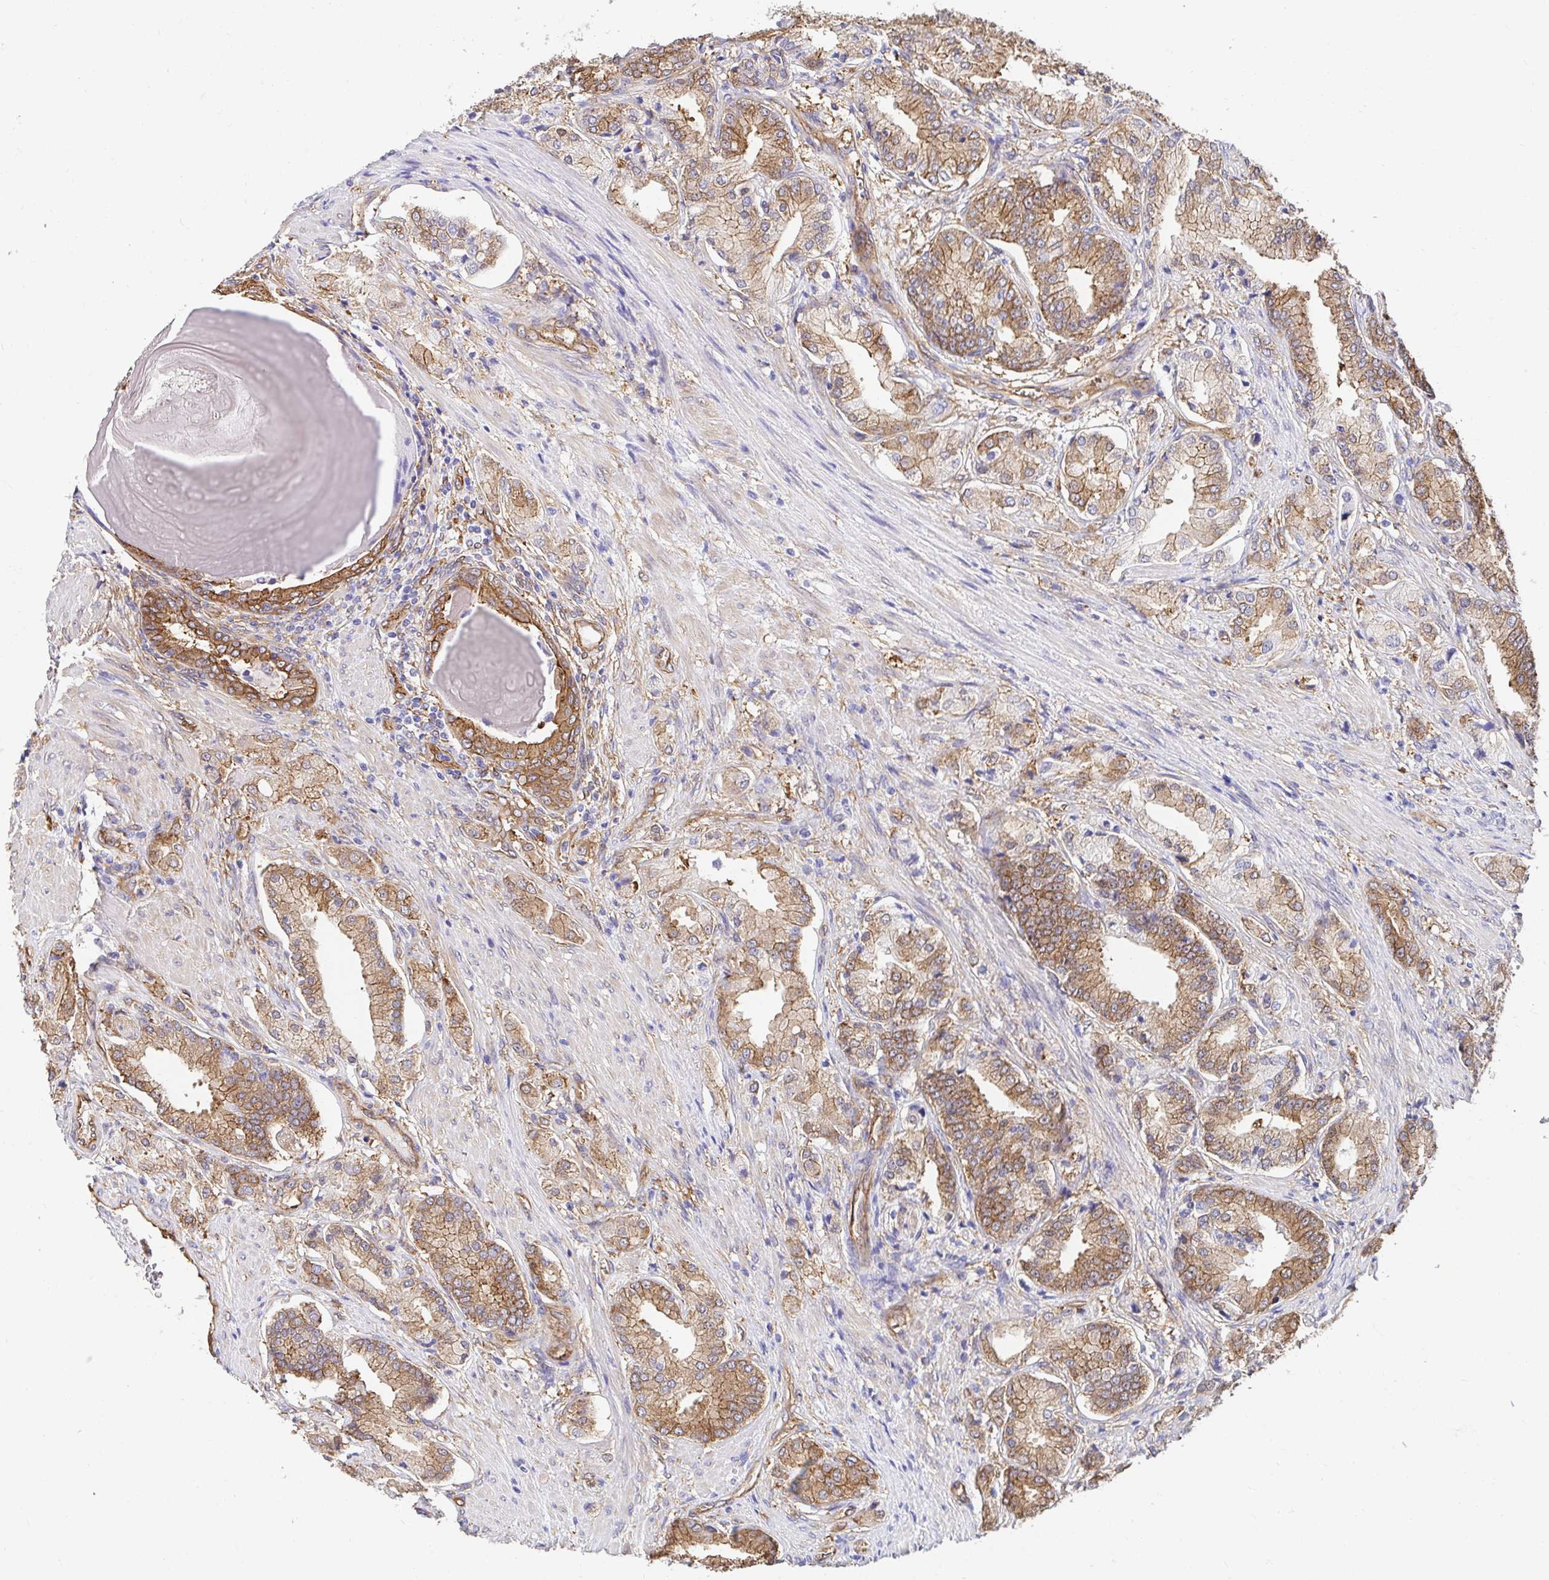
{"staining": {"intensity": "moderate", "quantity": ">75%", "location": "cytoplasmic/membranous"}, "tissue": "prostate cancer", "cell_type": "Tumor cells", "image_type": "cancer", "snomed": [{"axis": "morphology", "description": "Adenocarcinoma, High grade"}, {"axis": "topography", "description": "Prostate and seminal vesicle, NOS"}], "caption": "Immunohistochemical staining of human prostate cancer reveals moderate cytoplasmic/membranous protein staining in about >75% of tumor cells. (DAB (3,3'-diaminobenzidine) IHC with brightfield microscopy, high magnification).", "gene": "CTTN", "patient": {"sex": "male", "age": 61}}